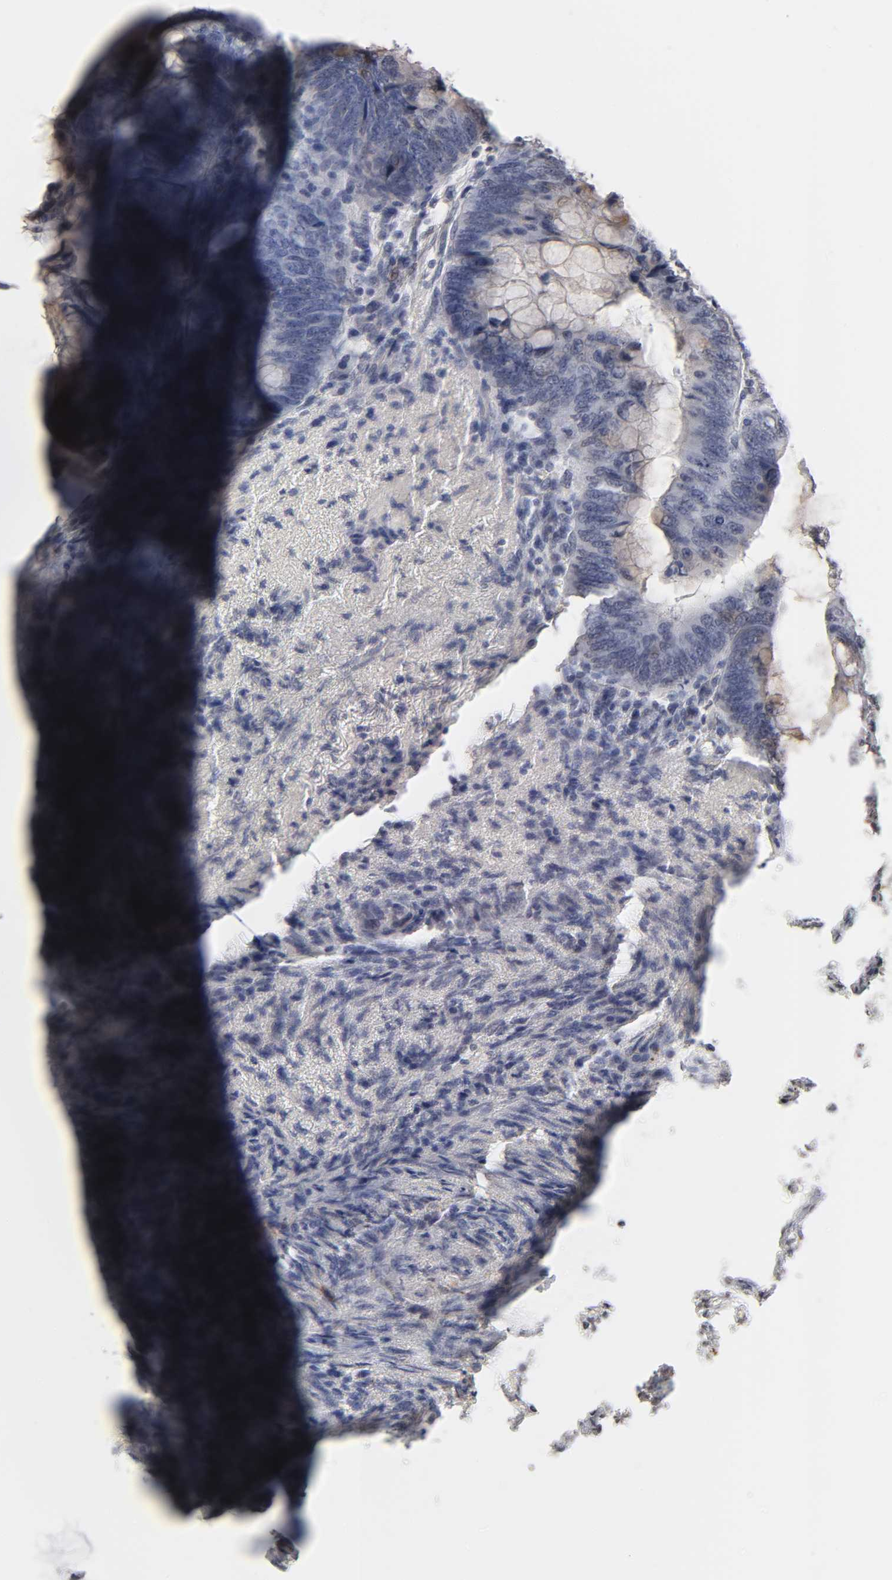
{"staining": {"intensity": "weak", "quantity": "<25%", "location": "cytoplasmic/membranous,nuclear"}, "tissue": "colorectal cancer", "cell_type": "Tumor cells", "image_type": "cancer", "snomed": [{"axis": "morphology", "description": "Normal tissue, NOS"}, {"axis": "morphology", "description": "Adenocarcinoma, NOS"}, {"axis": "topography", "description": "Rectum"}, {"axis": "topography", "description": "Peripheral nerve tissue"}], "caption": "This is a photomicrograph of immunohistochemistry staining of colorectal adenocarcinoma, which shows no expression in tumor cells. (Brightfield microscopy of DAB (3,3'-diaminobenzidine) IHC at high magnification).", "gene": "CRABP2", "patient": {"sex": "male", "age": 92}}